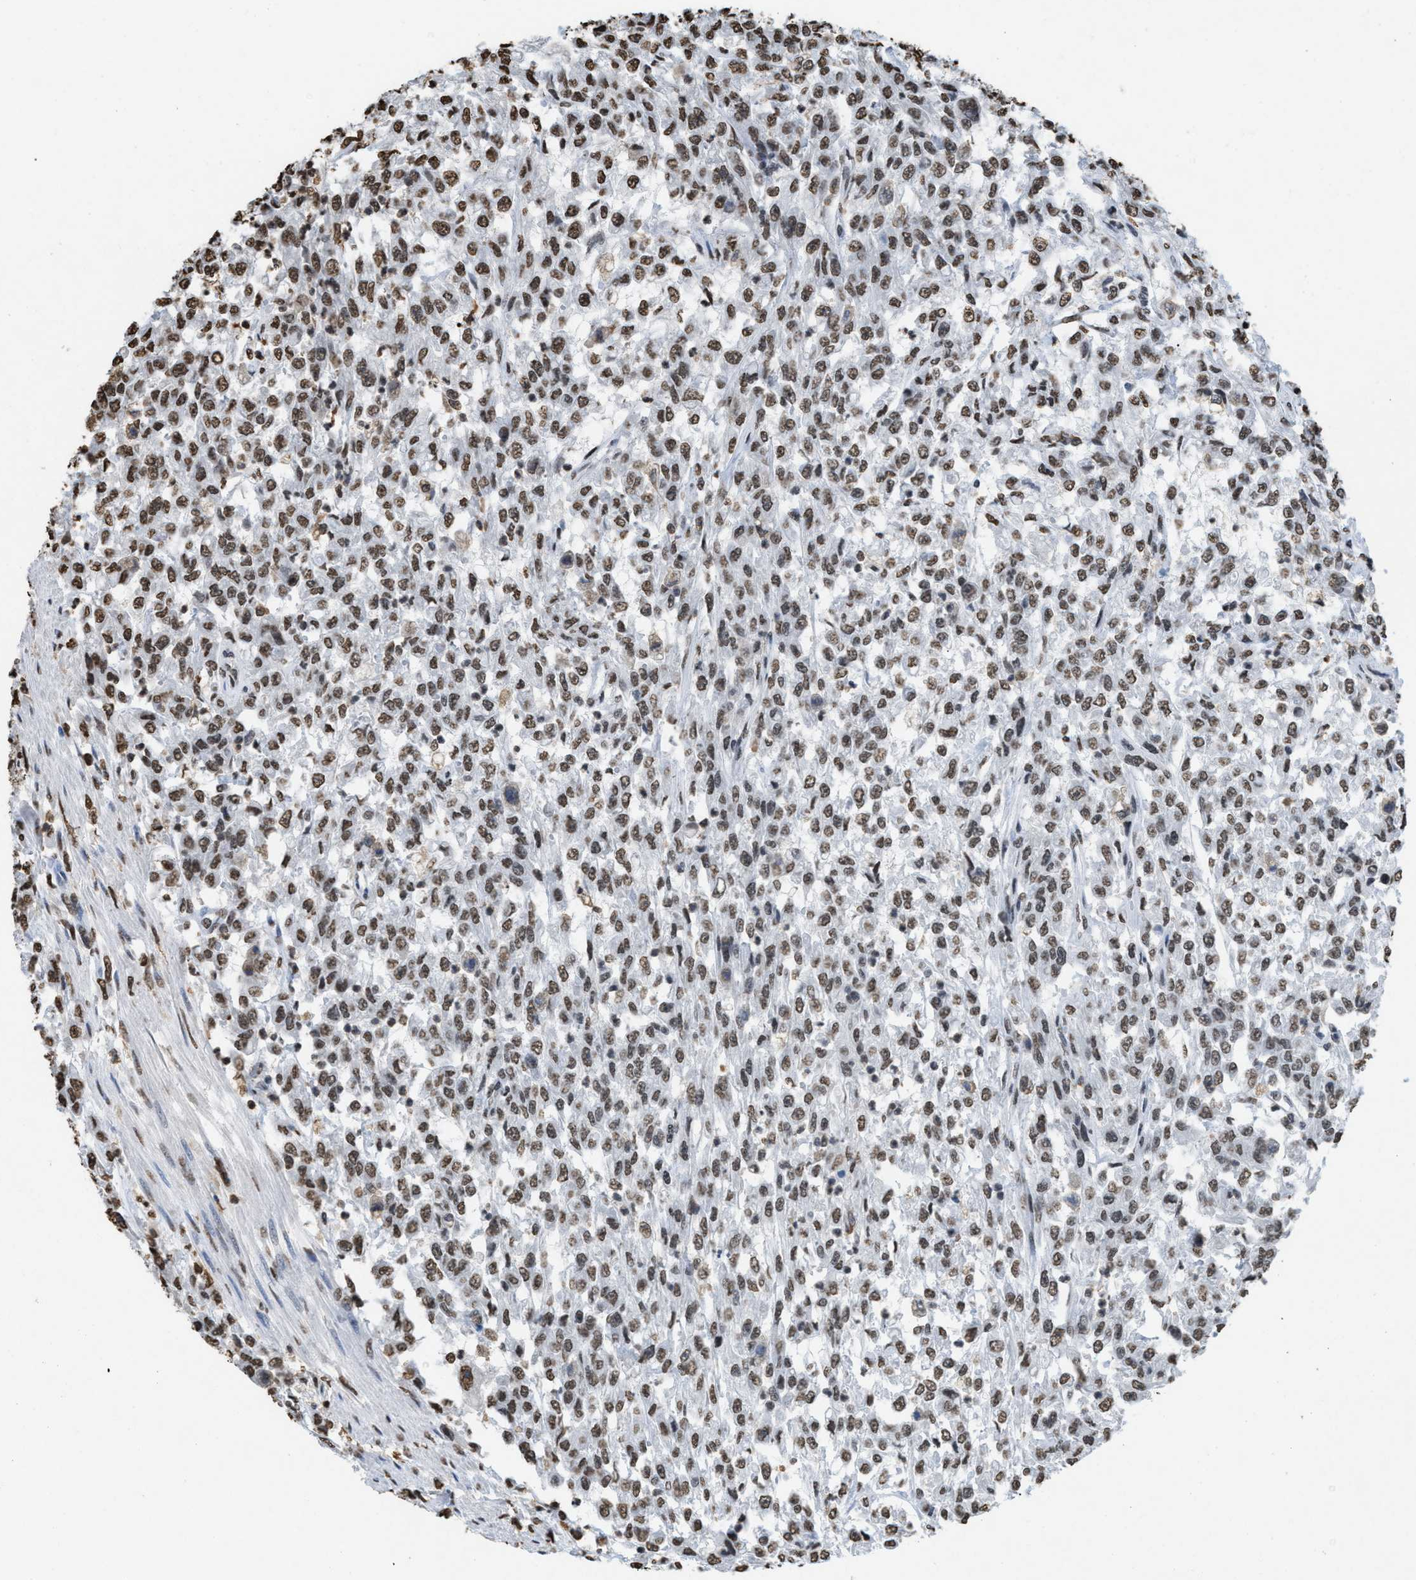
{"staining": {"intensity": "moderate", "quantity": ">75%", "location": "nuclear"}, "tissue": "urothelial cancer", "cell_type": "Tumor cells", "image_type": "cancer", "snomed": [{"axis": "morphology", "description": "Urothelial carcinoma, High grade"}, {"axis": "topography", "description": "Urinary bladder"}], "caption": "Brown immunohistochemical staining in human urothelial carcinoma (high-grade) shows moderate nuclear positivity in about >75% of tumor cells. (DAB = brown stain, brightfield microscopy at high magnification).", "gene": "NUP88", "patient": {"sex": "male", "age": 46}}